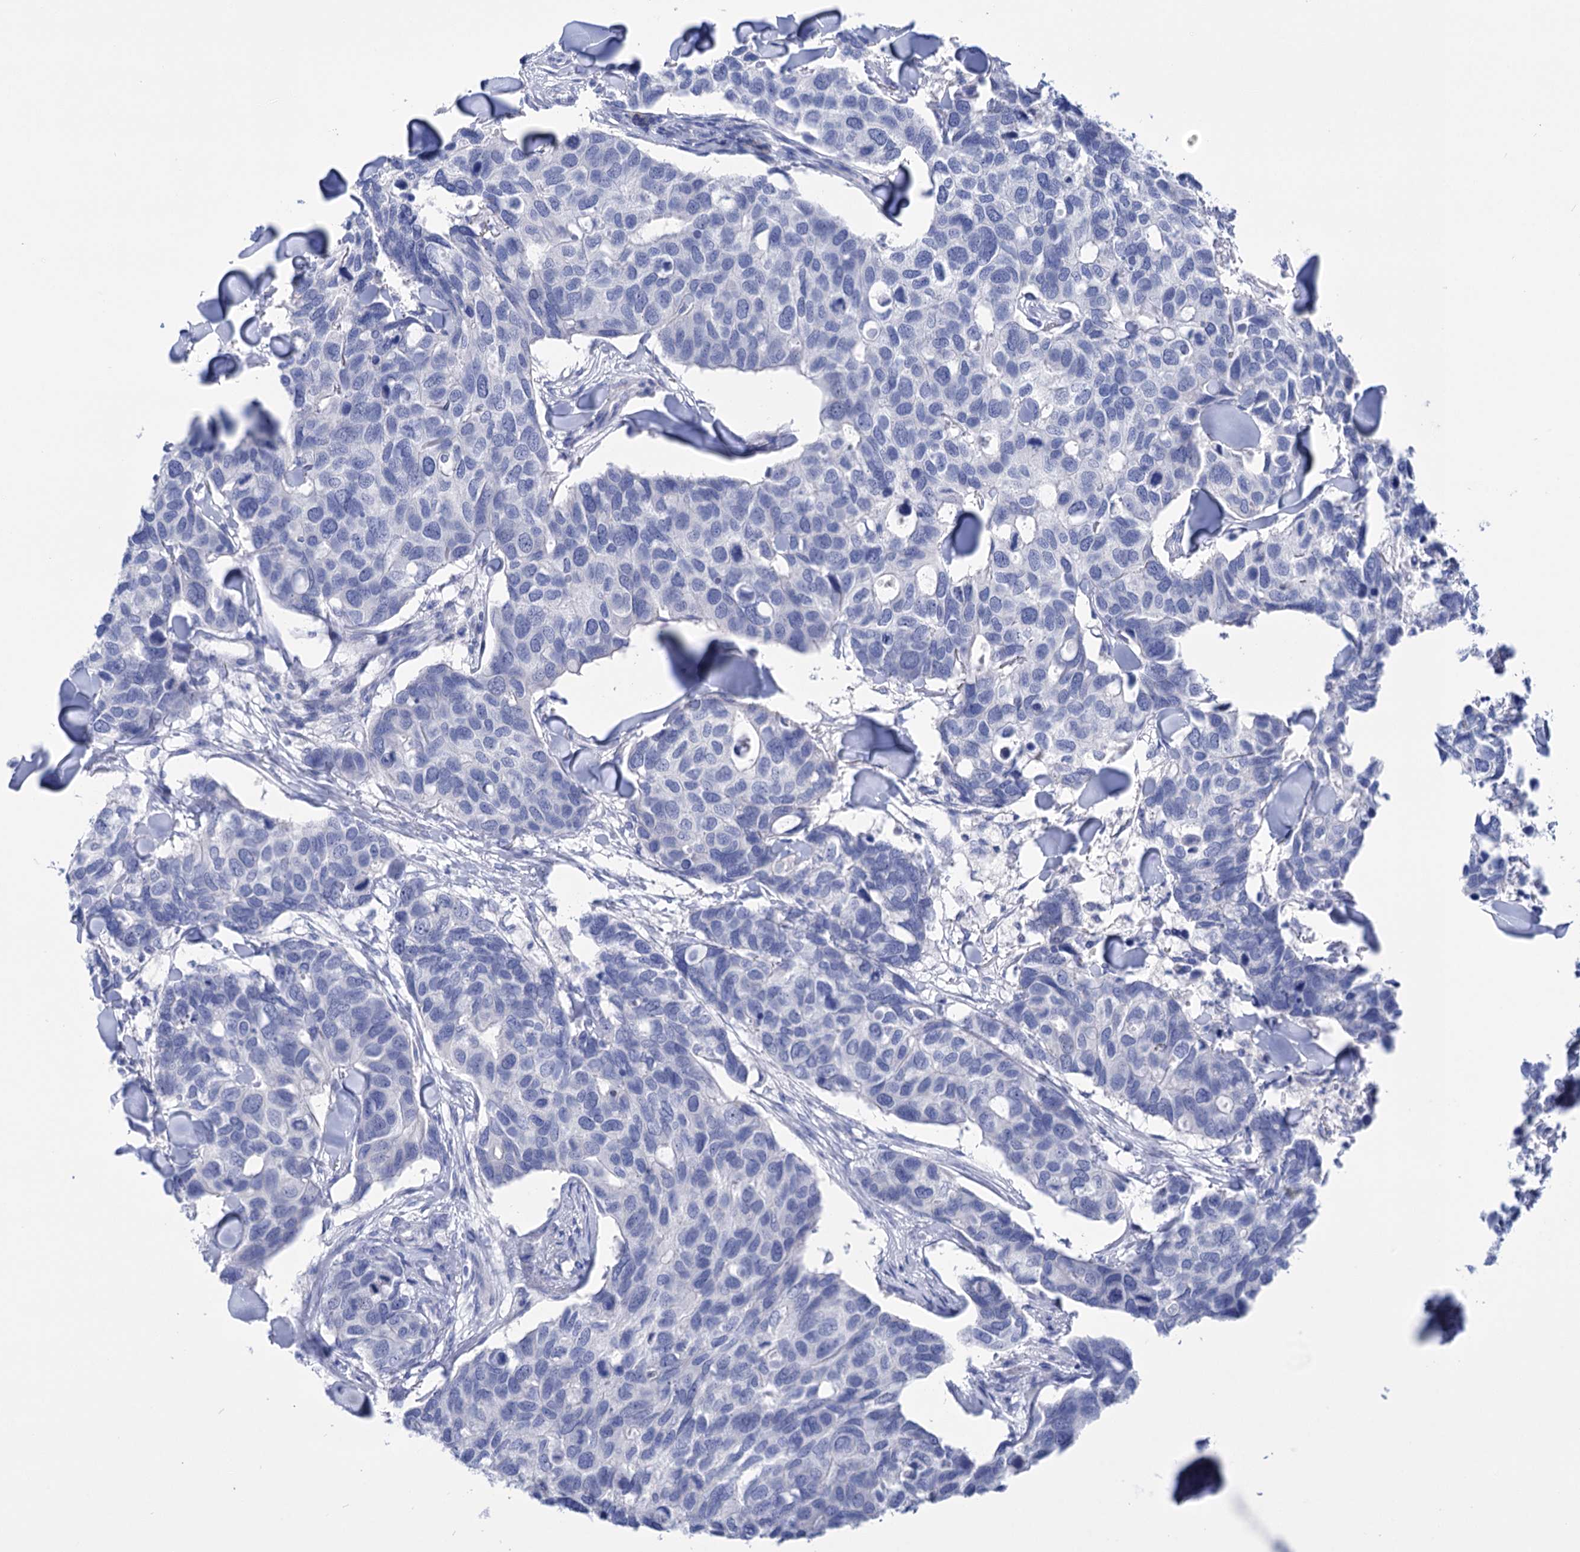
{"staining": {"intensity": "negative", "quantity": "none", "location": "none"}, "tissue": "breast cancer", "cell_type": "Tumor cells", "image_type": "cancer", "snomed": [{"axis": "morphology", "description": "Duct carcinoma"}, {"axis": "topography", "description": "Breast"}], "caption": "Tumor cells show no significant expression in infiltrating ductal carcinoma (breast).", "gene": "YARS2", "patient": {"sex": "female", "age": 83}}